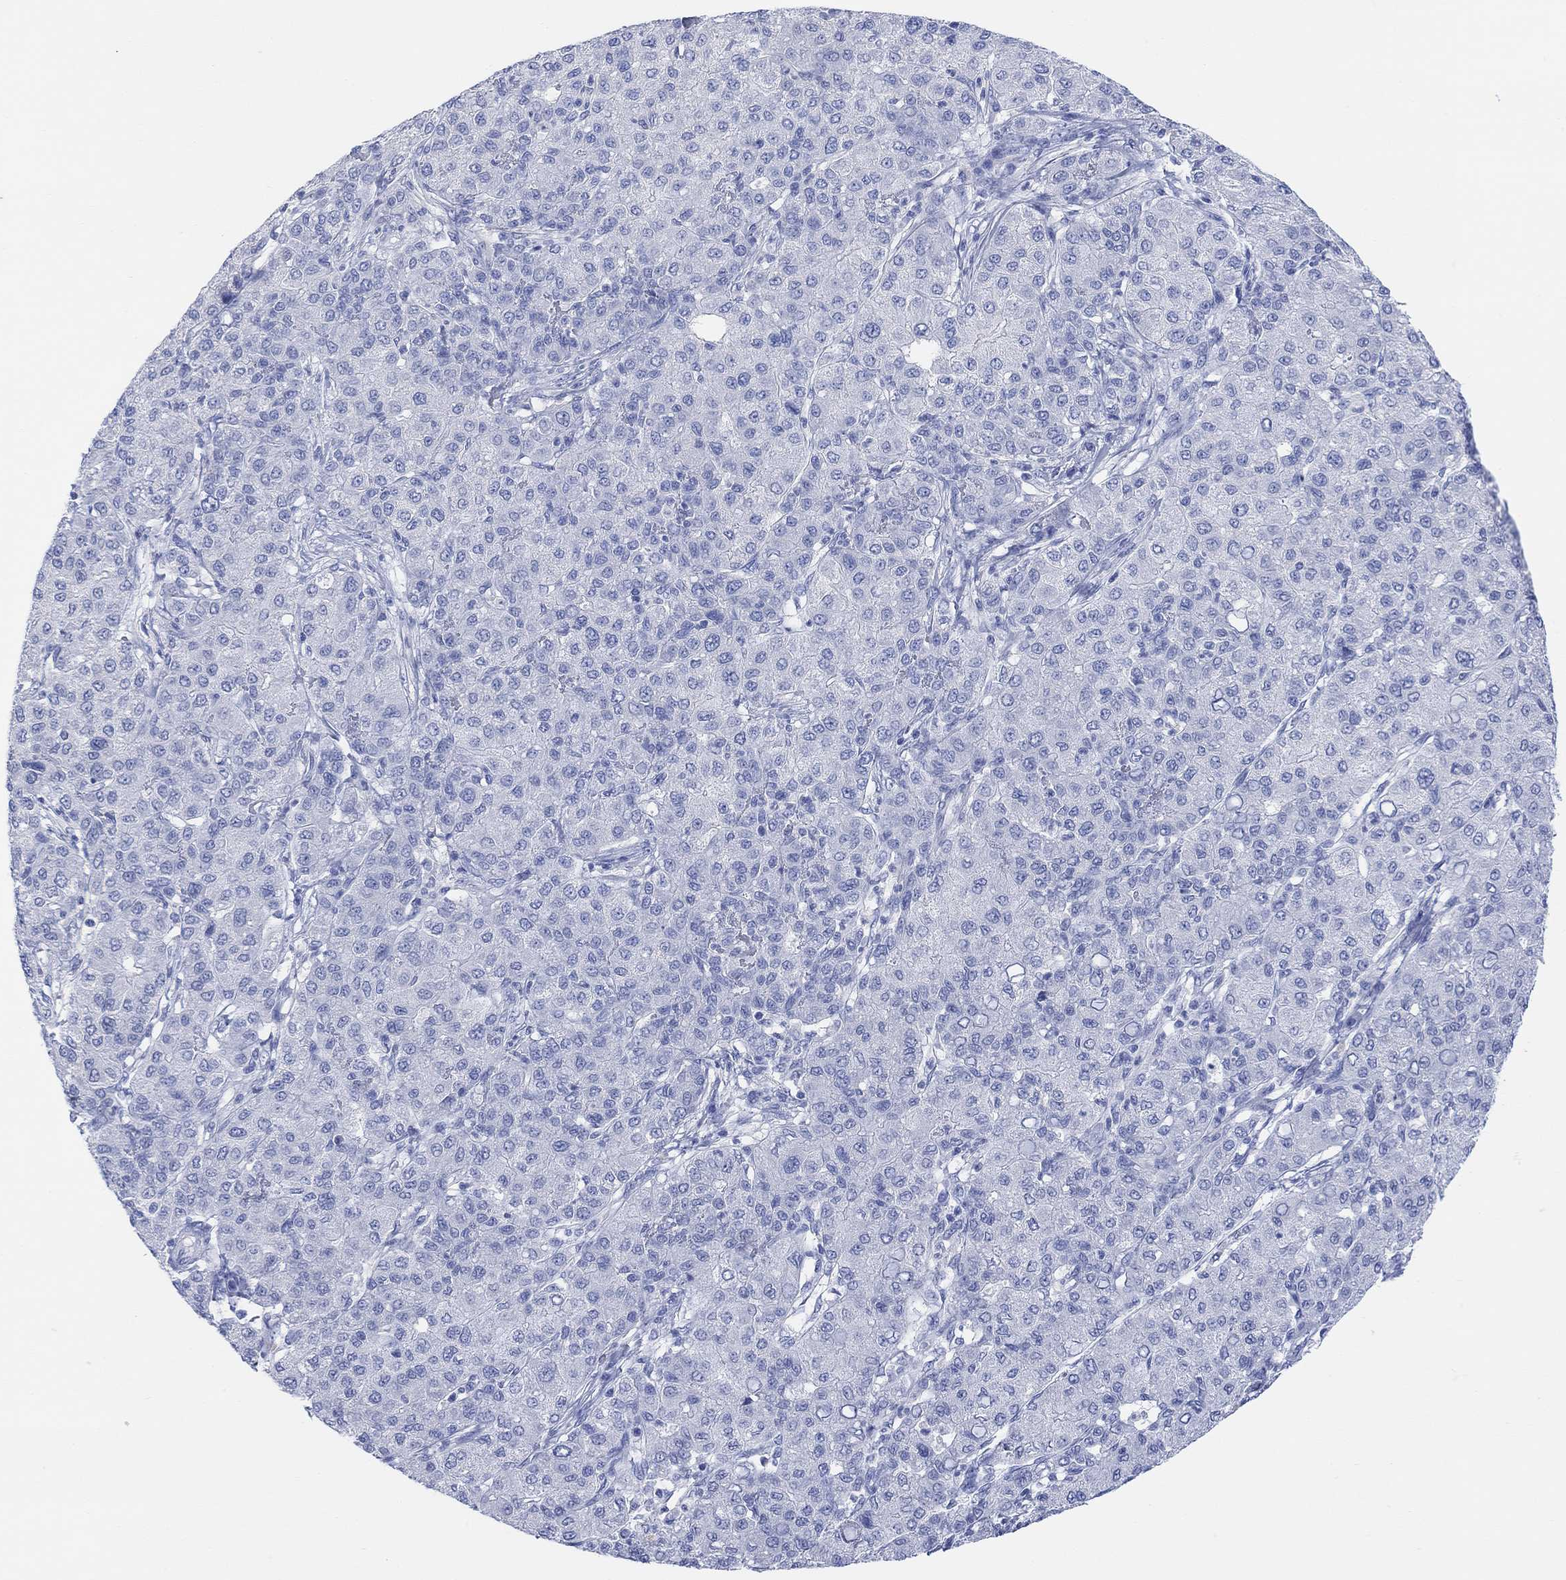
{"staining": {"intensity": "negative", "quantity": "none", "location": "none"}, "tissue": "liver cancer", "cell_type": "Tumor cells", "image_type": "cancer", "snomed": [{"axis": "morphology", "description": "Carcinoma, Hepatocellular, NOS"}, {"axis": "topography", "description": "Liver"}], "caption": "The photomicrograph reveals no staining of tumor cells in liver hepatocellular carcinoma.", "gene": "GNG13", "patient": {"sex": "male", "age": 65}}